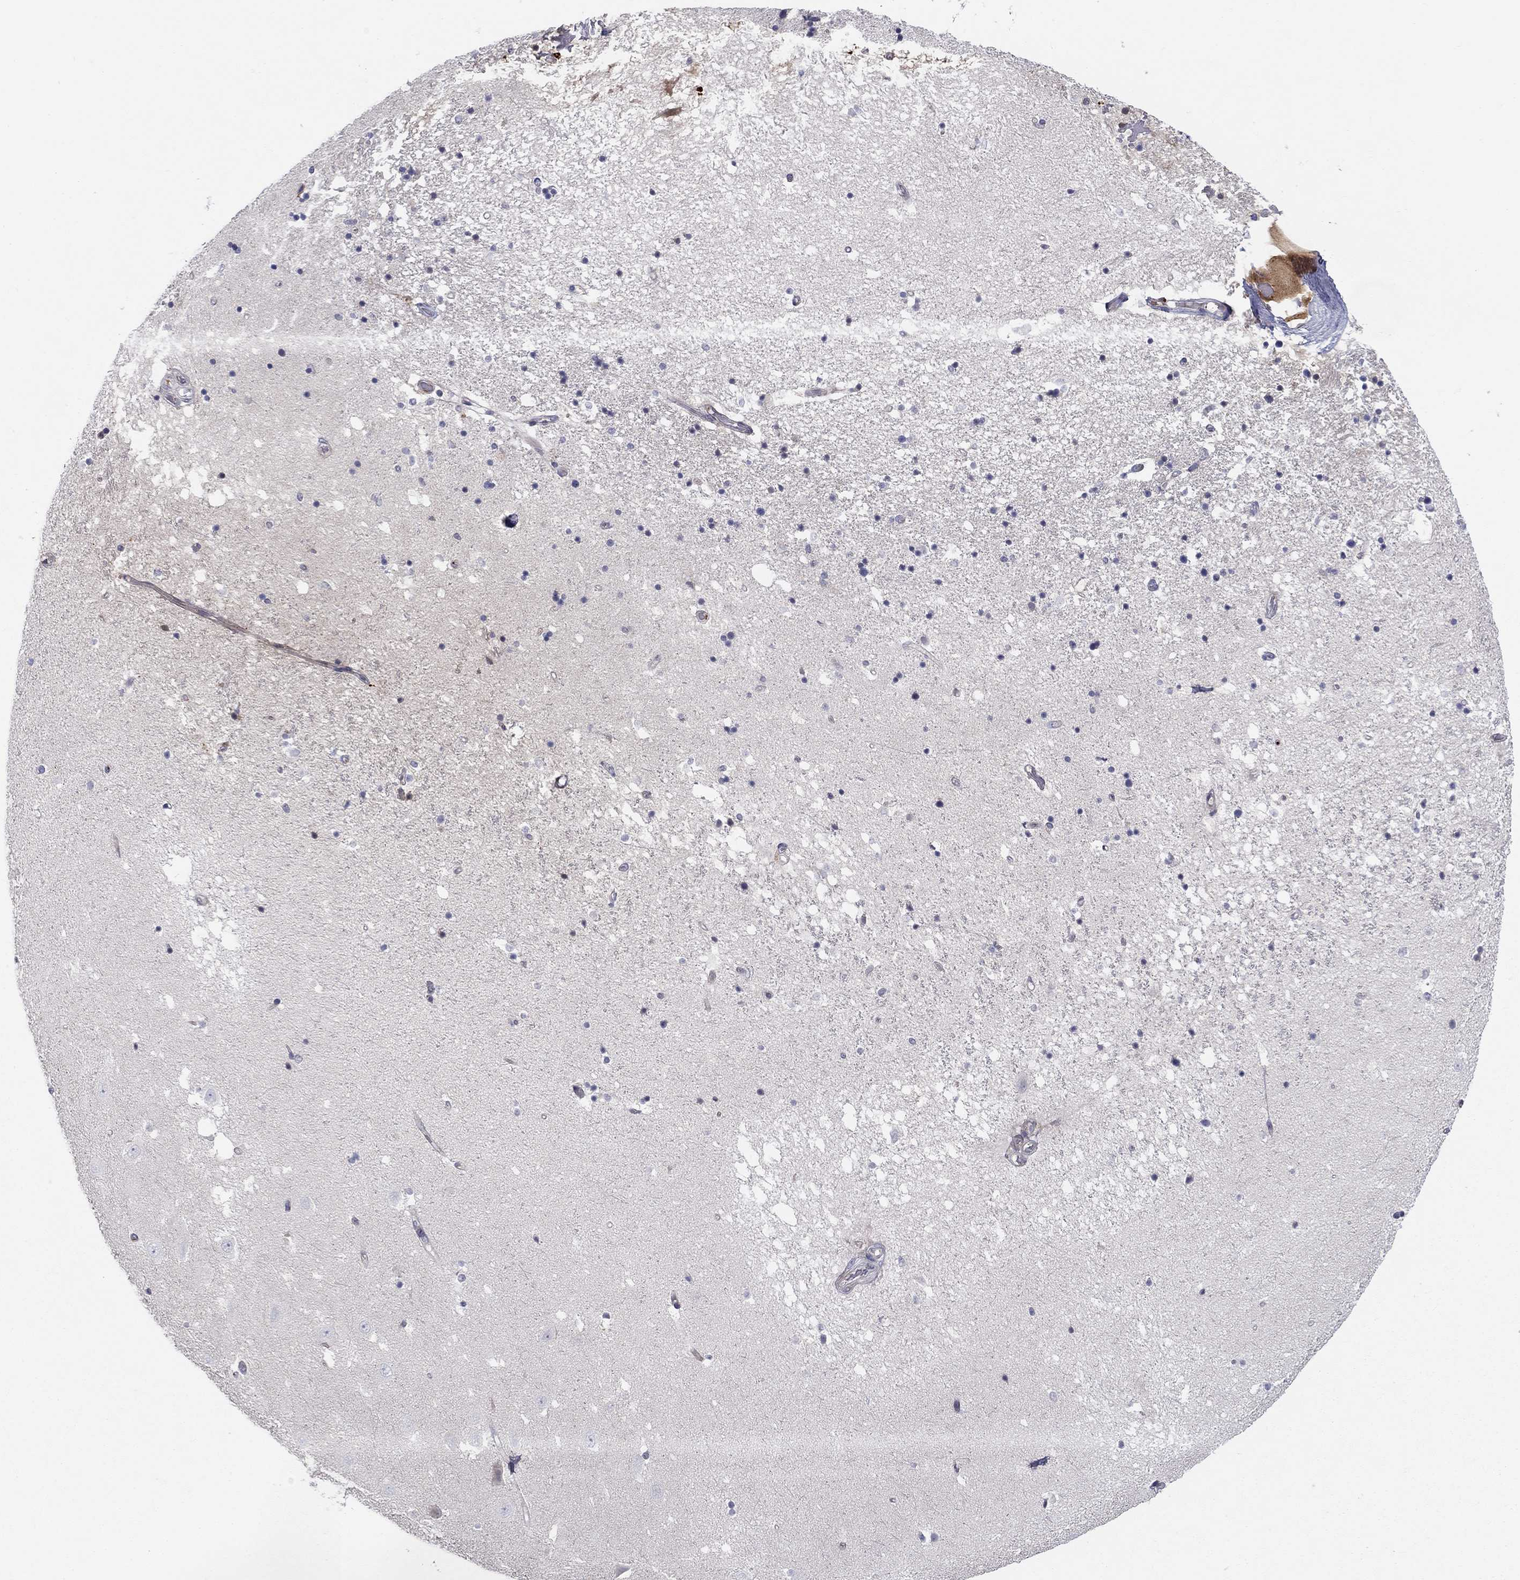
{"staining": {"intensity": "negative", "quantity": "none", "location": "none"}, "tissue": "hippocampus", "cell_type": "Glial cells", "image_type": "normal", "snomed": [{"axis": "morphology", "description": "Normal tissue, NOS"}, {"axis": "topography", "description": "Hippocampus"}], "caption": "Human hippocampus stained for a protein using immunohistochemistry exhibits no expression in glial cells.", "gene": "ALOX12", "patient": {"sex": "male", "age": 49}}